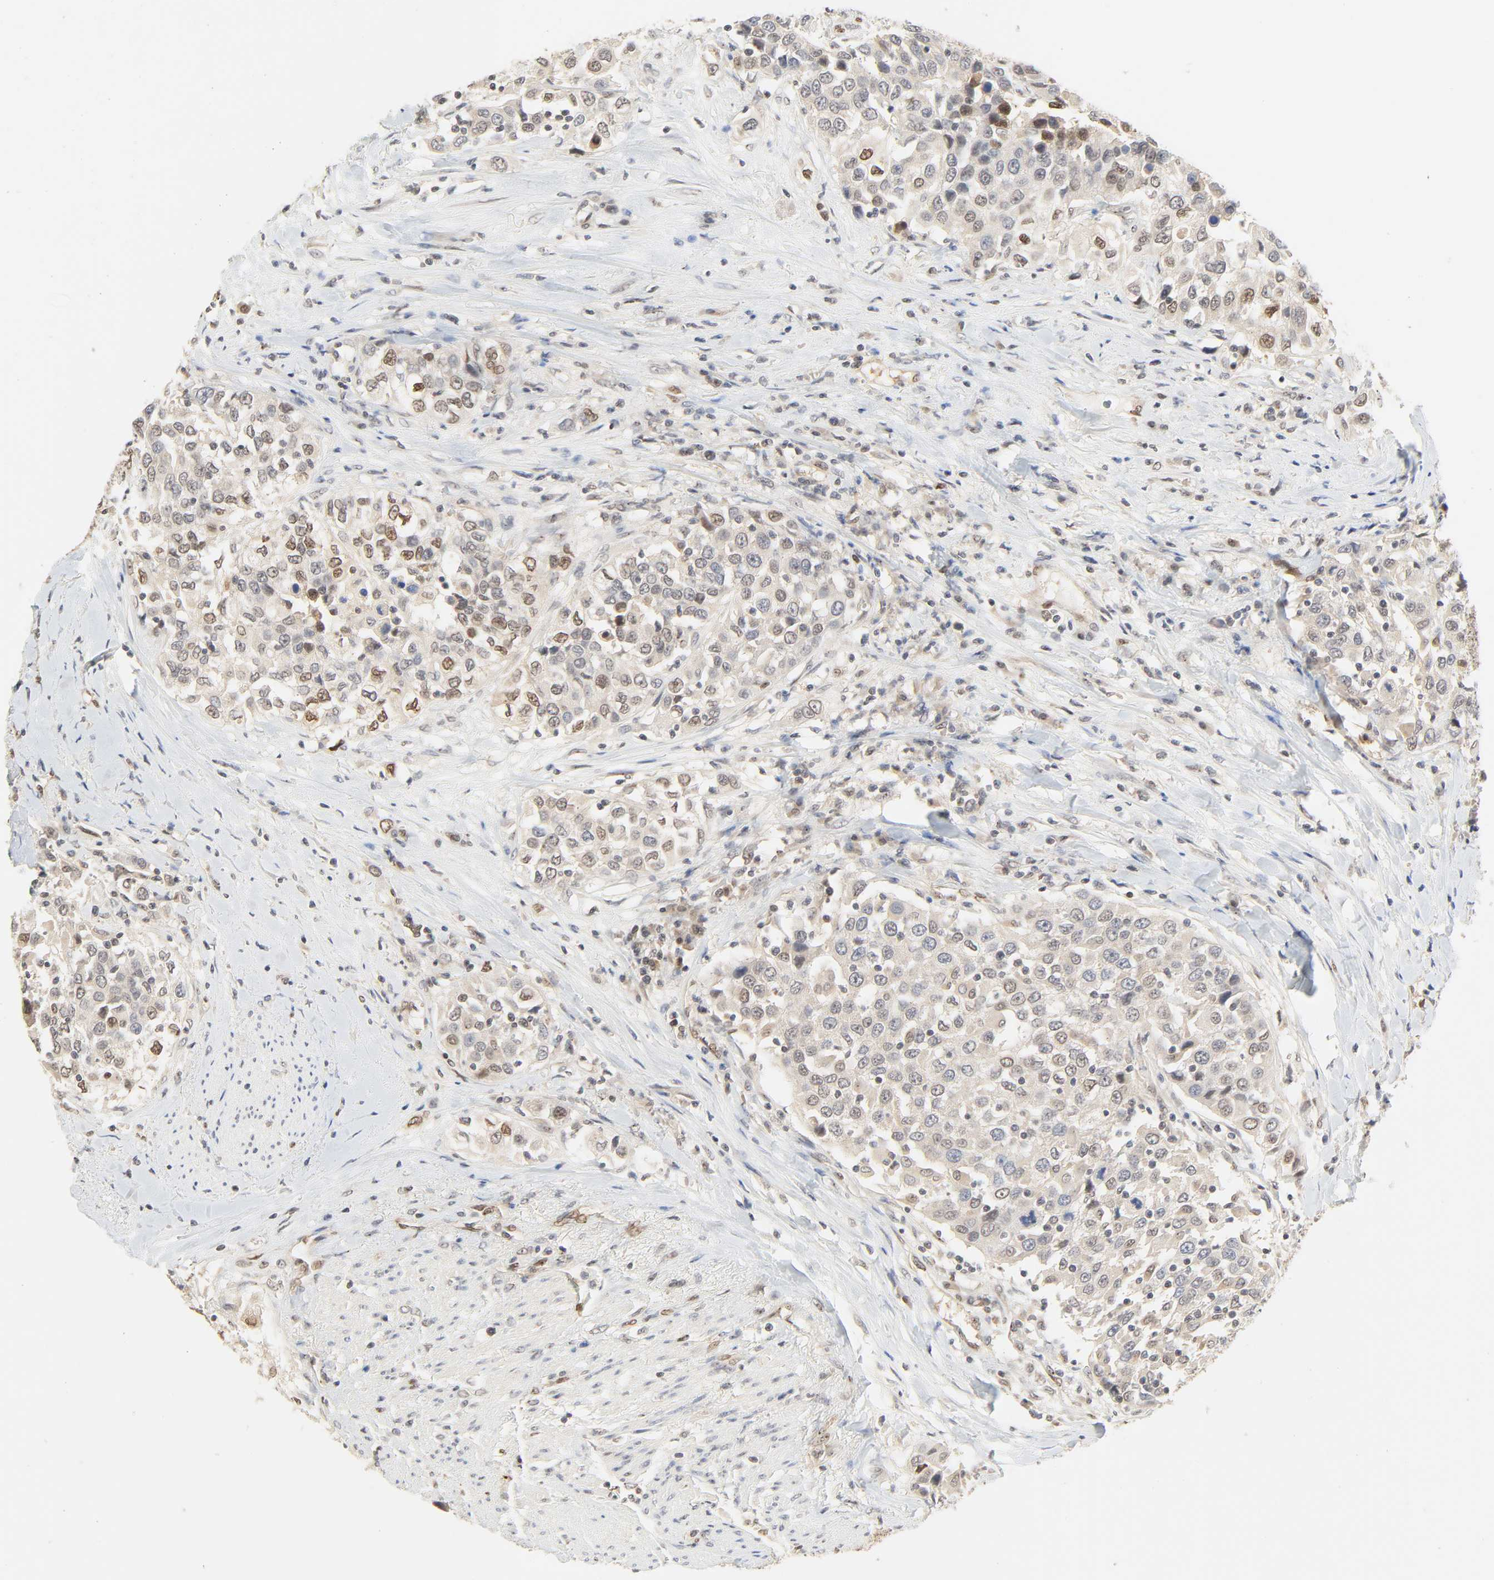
{"staining": {"intensity": "moderate", "quantity": "25%-75%", "location": "nuclear"}, "tissue": "urothelial cancer", "cell_type": "Tumor cells", "image_type": "cancer", "snomed": [{"axis": "morphology", "description": "Urothelial carcinoma, High grade"}, {"axis": "topography", "description": "Urinary bladder"}], "caption": "Protein staining by immunohistochemistry demonstrates moderate nuclear staining in approximately 25%-75% of tumor cells in urothelial cancer.", "gene": "UBC", "patient": {"sex": "female", "age": 80}}